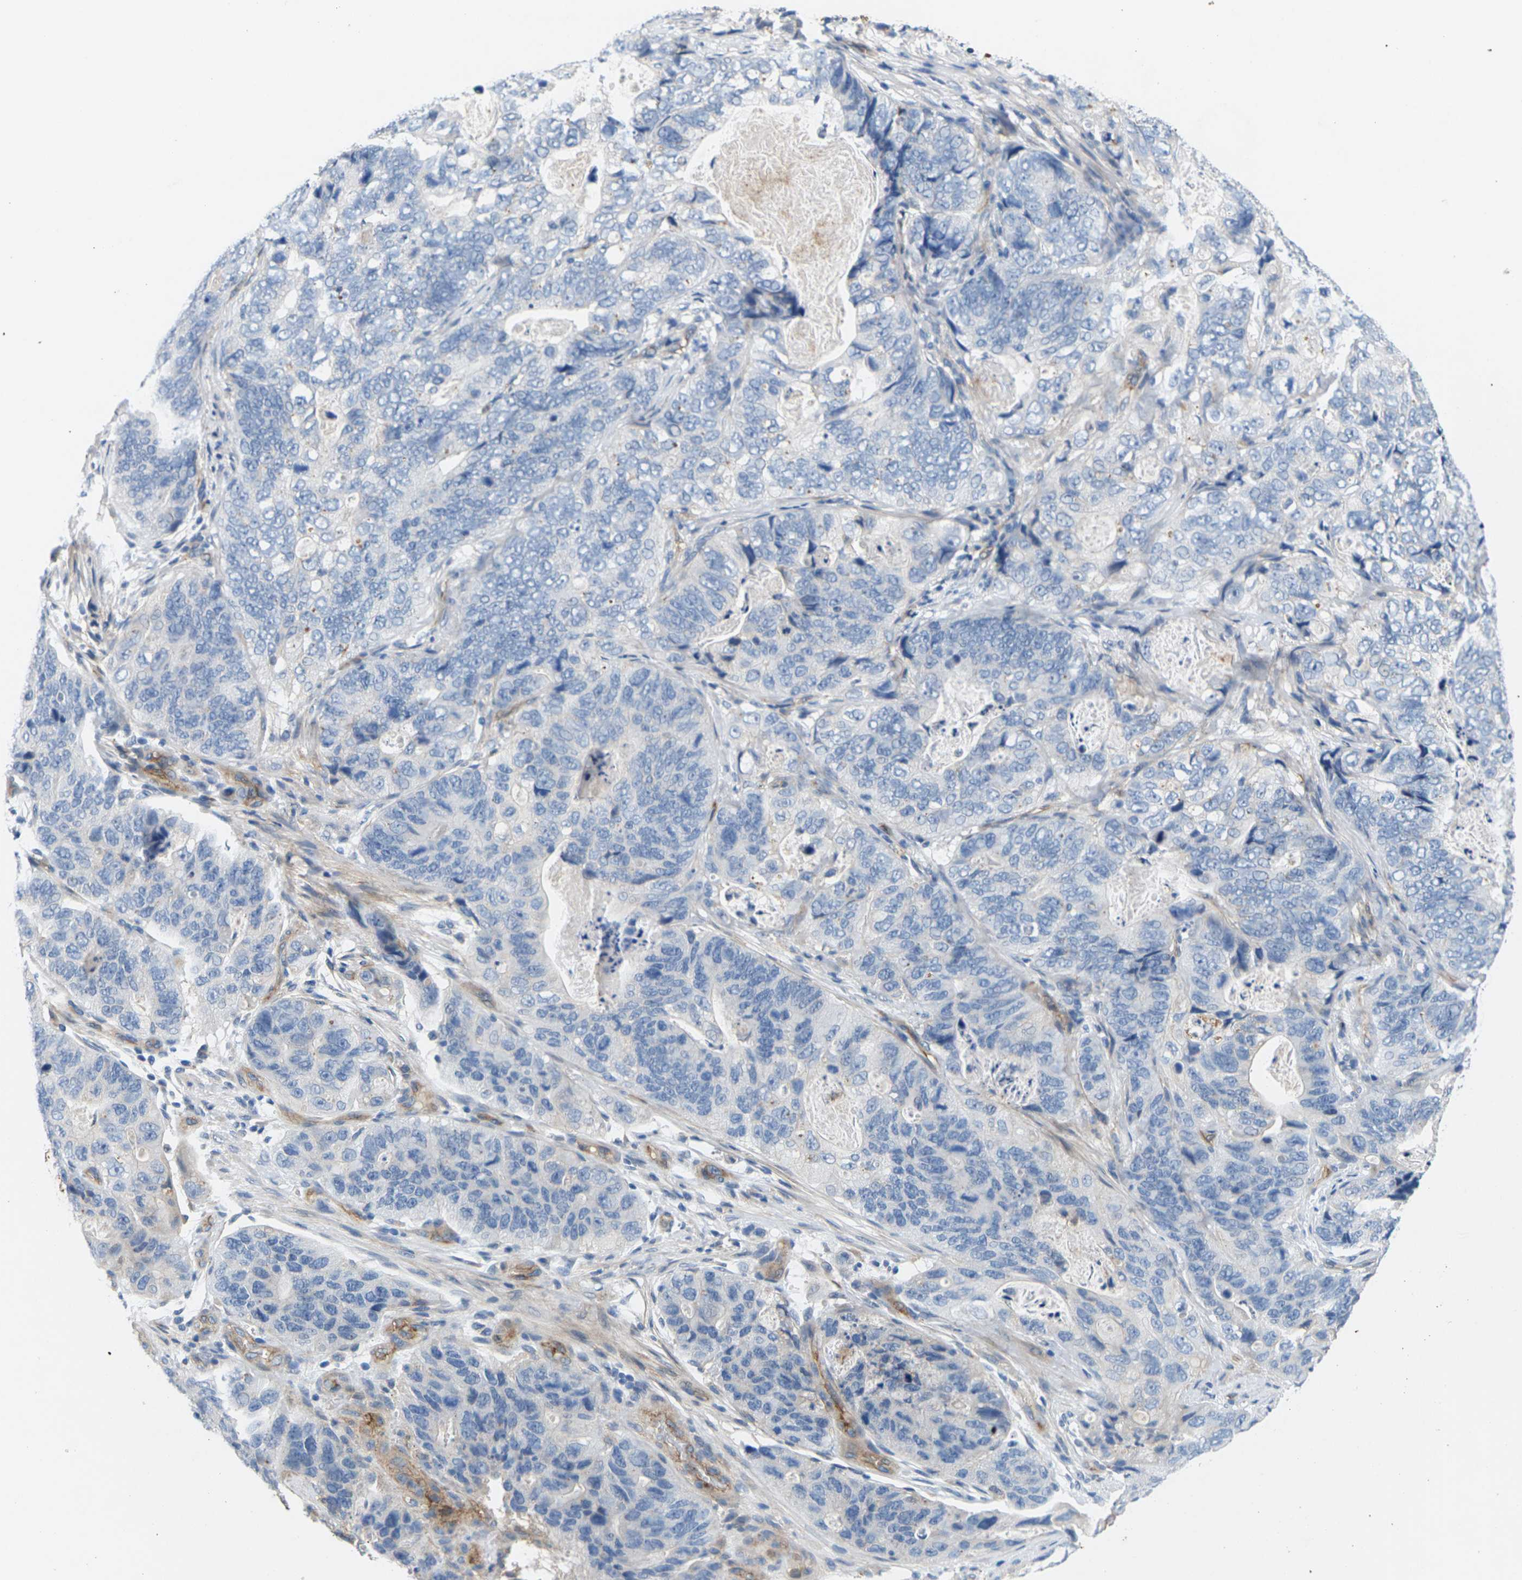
{"staining": {"intensity": "negative", "quantity": "none", "location": "none"}, "tissue": "stomach cancer", "cell_type": "Tumor cells", "image_type": "cancer", "snomed": [{"axis": "morphology", "description": "Adenocarcinoma, NOS"}, {"axis": "topography", "description": "Stomach"}], "caption": "Histopathology image shows no significant protein staining in tumor cells of stomach adenocarcinoma.", "gene": "ITGA5", "patient": {"sex": "female", "age": 89}}